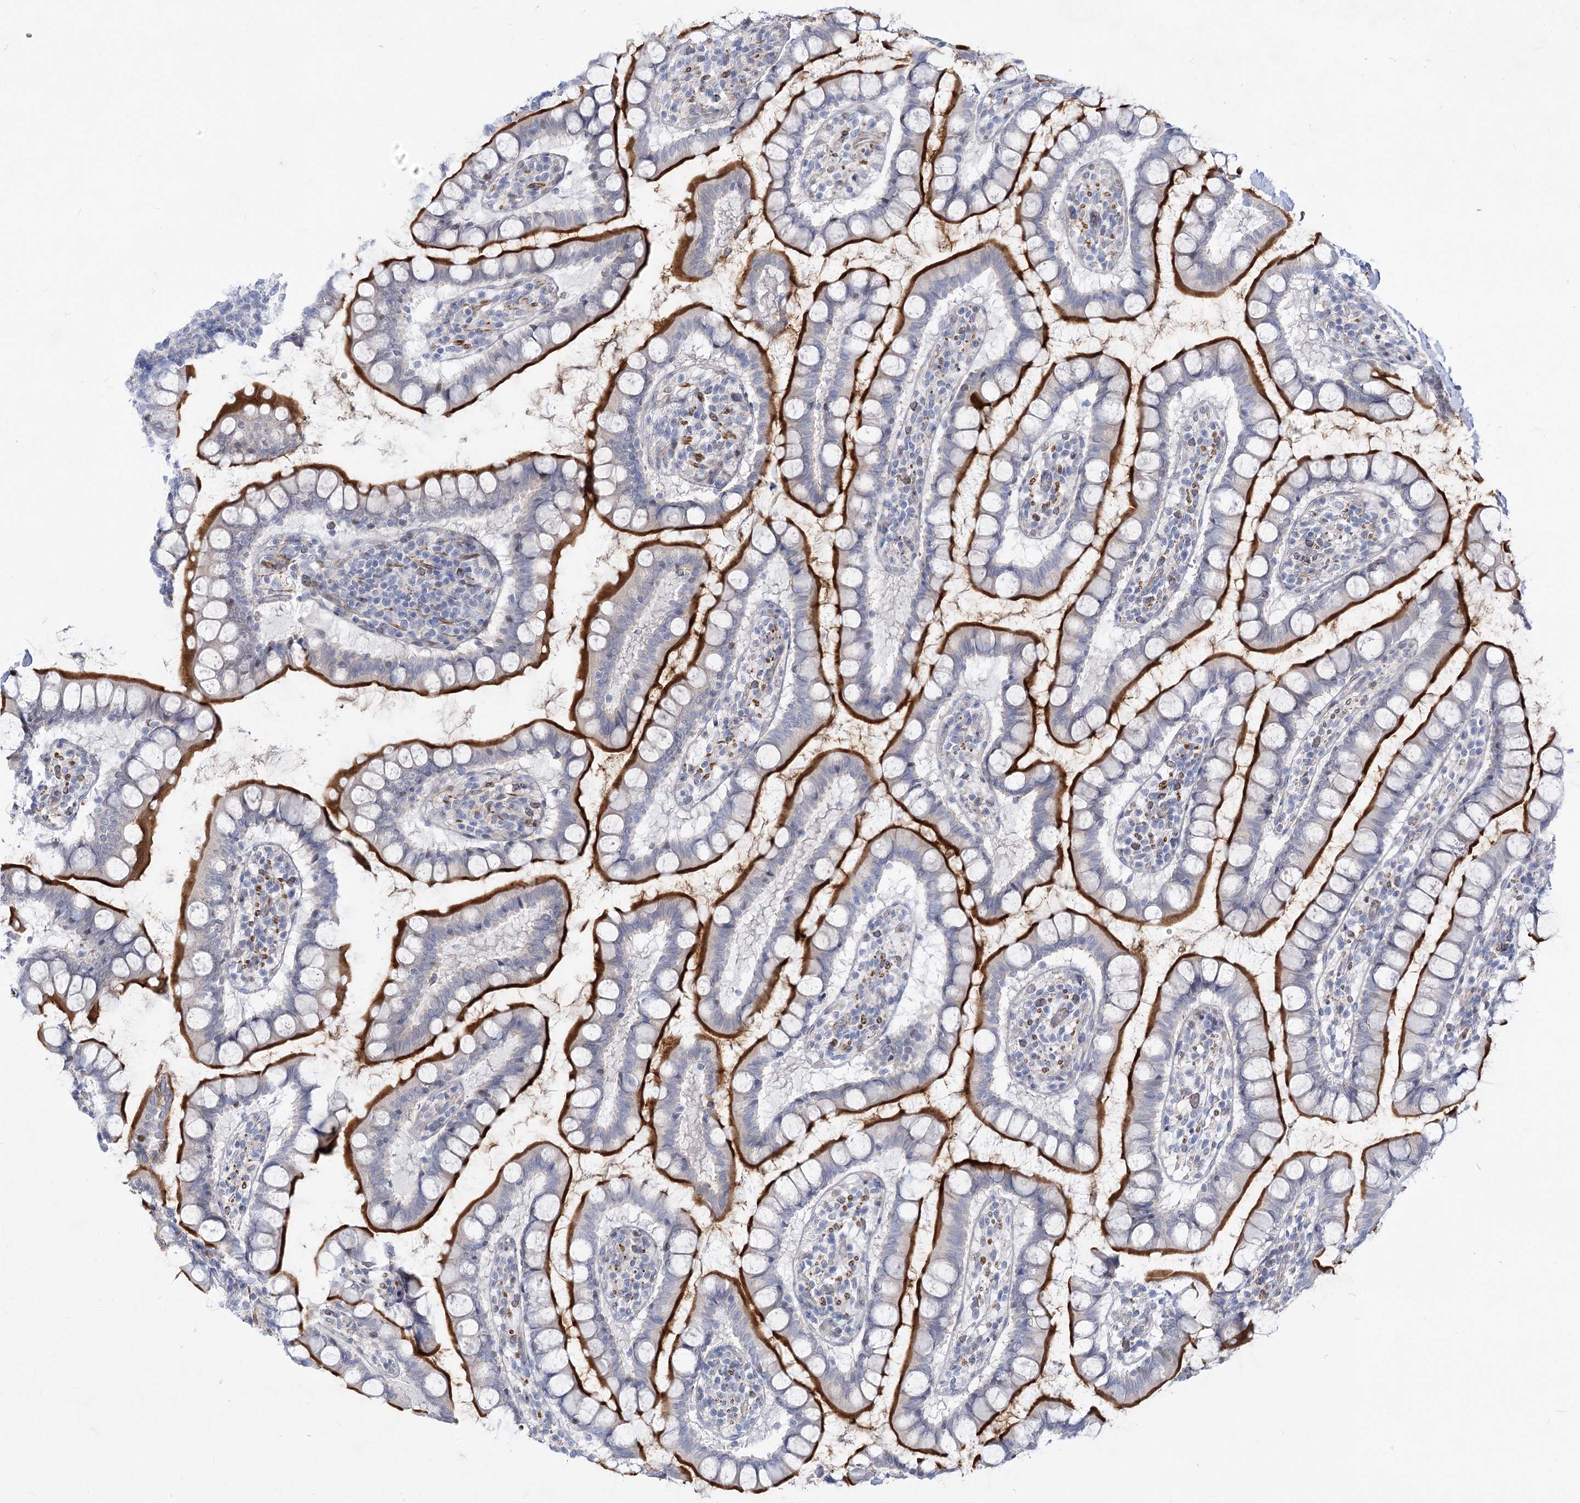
{"staining": {"intensity": "strong", "quantity": "25%-75%", "location": "cytoplasmic/membranous,nuclear"}, "tissue": "small intestine", "cell_type": "Glandular cells", "image_type": "normal", "snomed": [{"axis": "morphology", "description": "Normal tissue, NOS"}, {"axis": "topography", "description": "Small intestine"}], "caption": "DAB (3,3'-diaminobenzidine) immunohistochemical staining of normal small intestine displays strong cytoplasmic/membranous,nuclear protein staining in about 25%-75% of glandular cells.", "gene": "ARSI", "patient": {"sex": "female", "age": 84}}